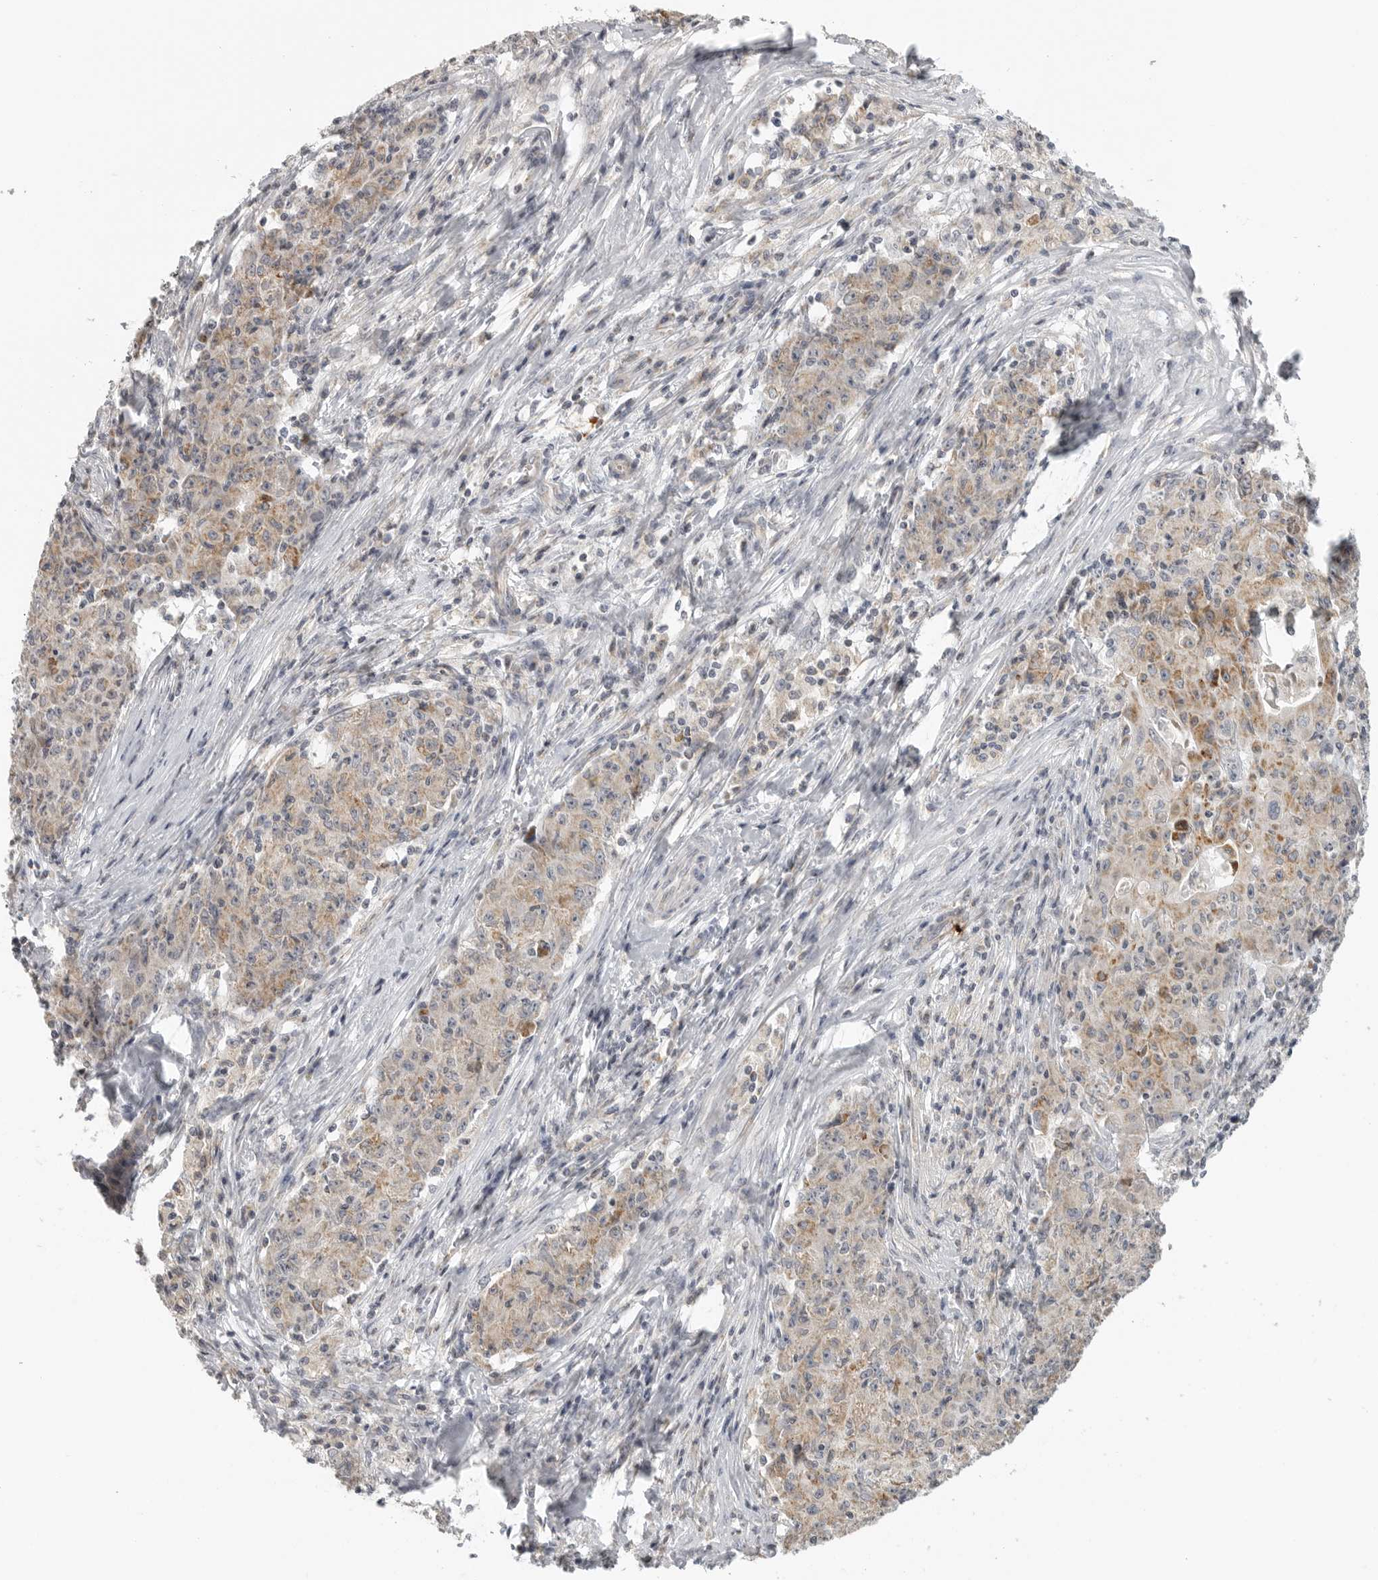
{"staining": {"intensity": "moderate", "quantity": ">75%", "location": "cytoplasmic/membranous"}, "tissue": "ovarian cancer", "cell_type": "Tumor cells", "image_type": "cancer", "snomed": [{"axis": "morphology", "description": "Carcinoma, endometroid"}, {"axis": "topography", "description": "Ovary"}], "caption": "About >75% of tumor cells in human ovarian endometroid carcinoma reveal moderate cytoplasmic/membranous protein staining as visualized by brown immunohistochemical staining.", "gene": "RXFP3", "patient": {"sex": "female", "age": 42}}